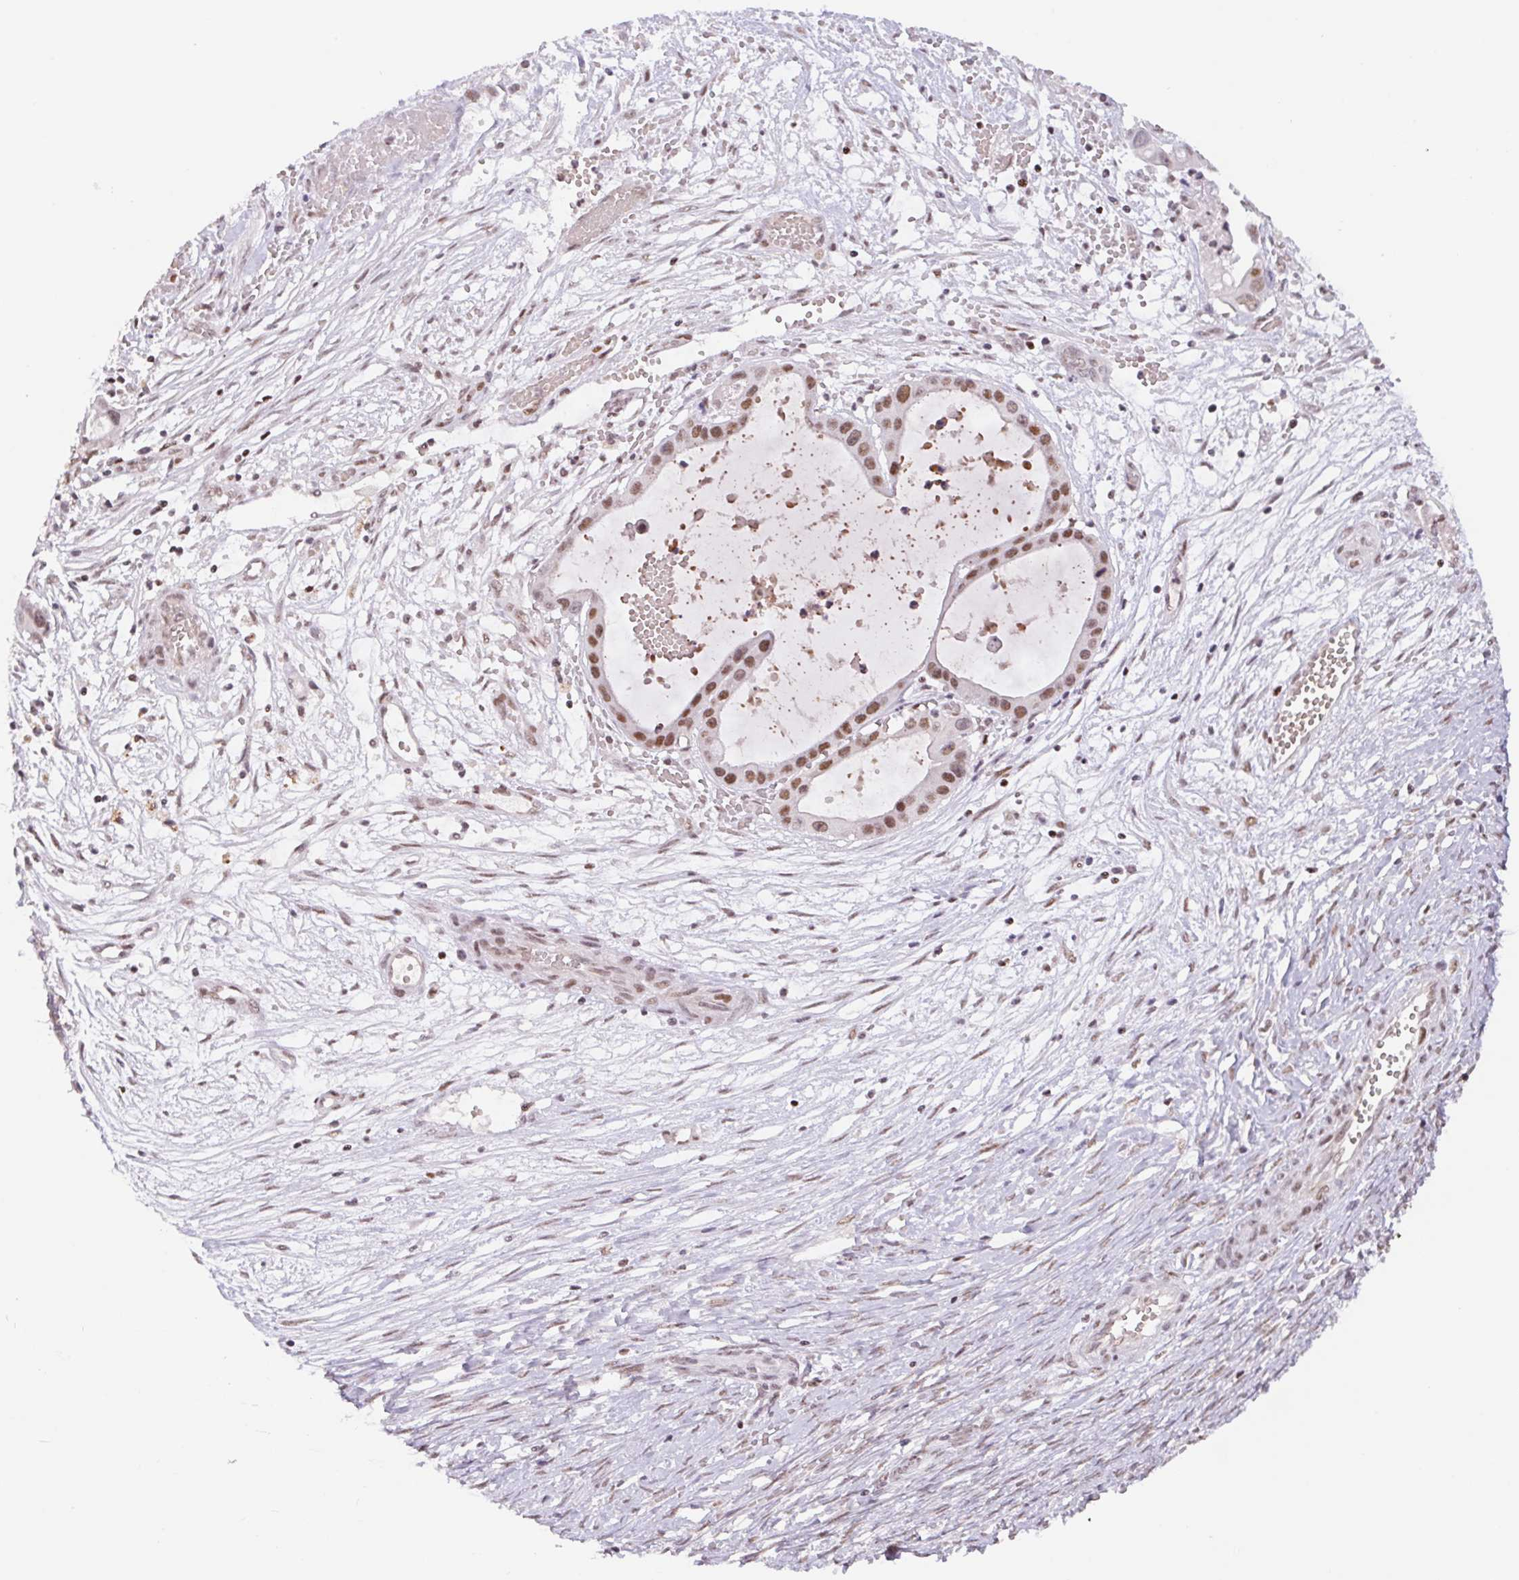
{"staining": {"intensity": "moderate", "quantity": ">75%", "location": "nuclear"}, "tissue": "ovarian cancer", "cell_type": "Tumor cells", "image_type": "cancer", "snomed": [{"axis": "morphology", "description": "Cystadenocarcinoma, serous, NOS"}, {"axis": "topography", "description": "Ovary"}], "caption": "DAB immunohistochemical staining of human ovarian cancer demonstrates moderate nuclear protein staining in approximately >75% of tumor cells.", "gene": "TRERF1", "patient": {"sex": "female", "age": 56}}